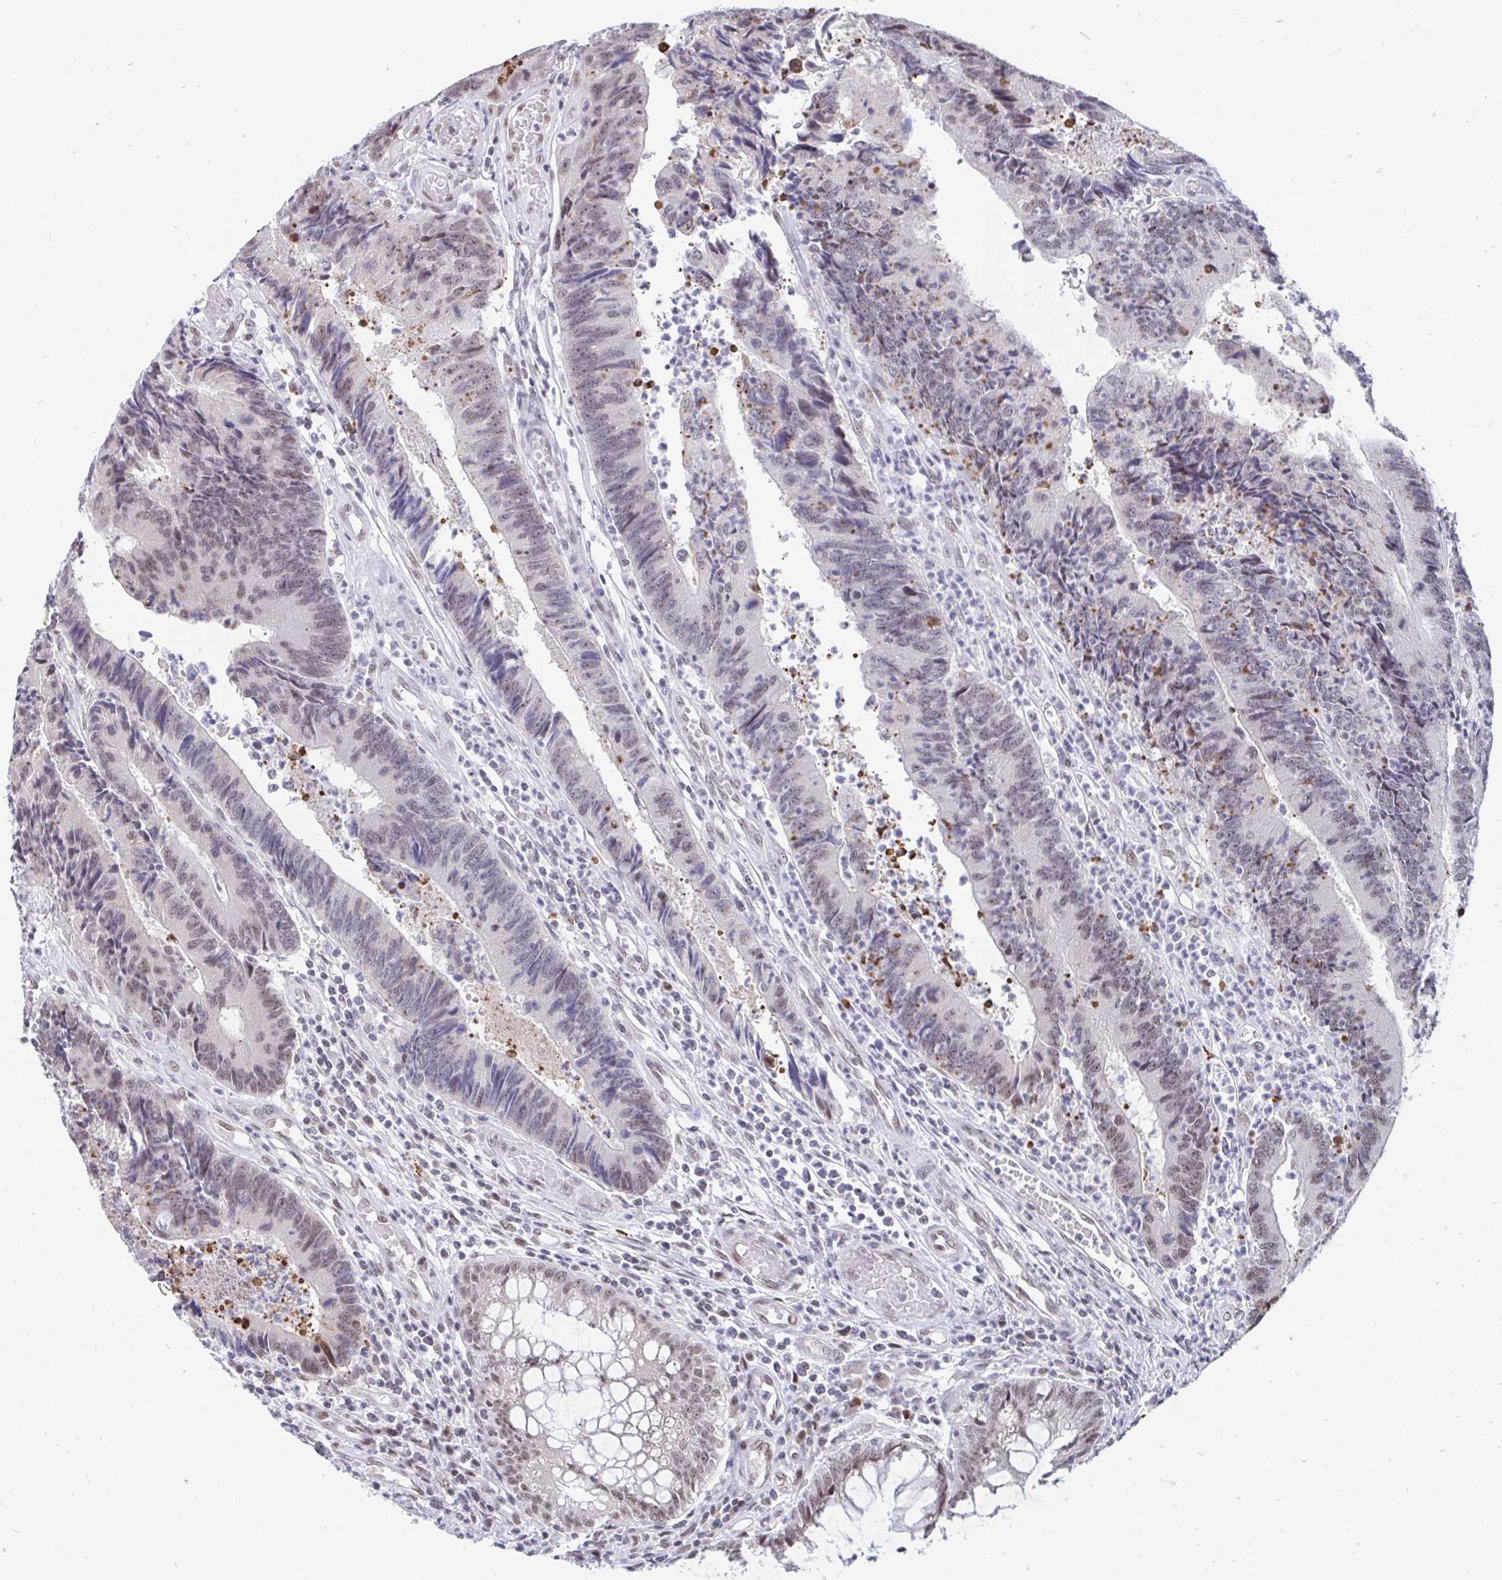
{"staining": {"intensity": "weak", "quantity": "<25%", "location": "nuclear"}, "tissue": "colorectal cancer", "cell_type": "Tumor cells", "image_type": "cancer", "snomed": [{"axis": "morphology", "description": "Adenocarcinoma, NOS"}, {"axis": "topography", "description": "Colon"}], "caption": "IHC histopathology image of neoplastic tissue: colorectal cancer stained with DAB (3,3'-diaminobenzidine) exhibits no significant protein staining in tumor cells.", "gene": "TRIP12", "patient": {"sex": "female", "age": 67}}